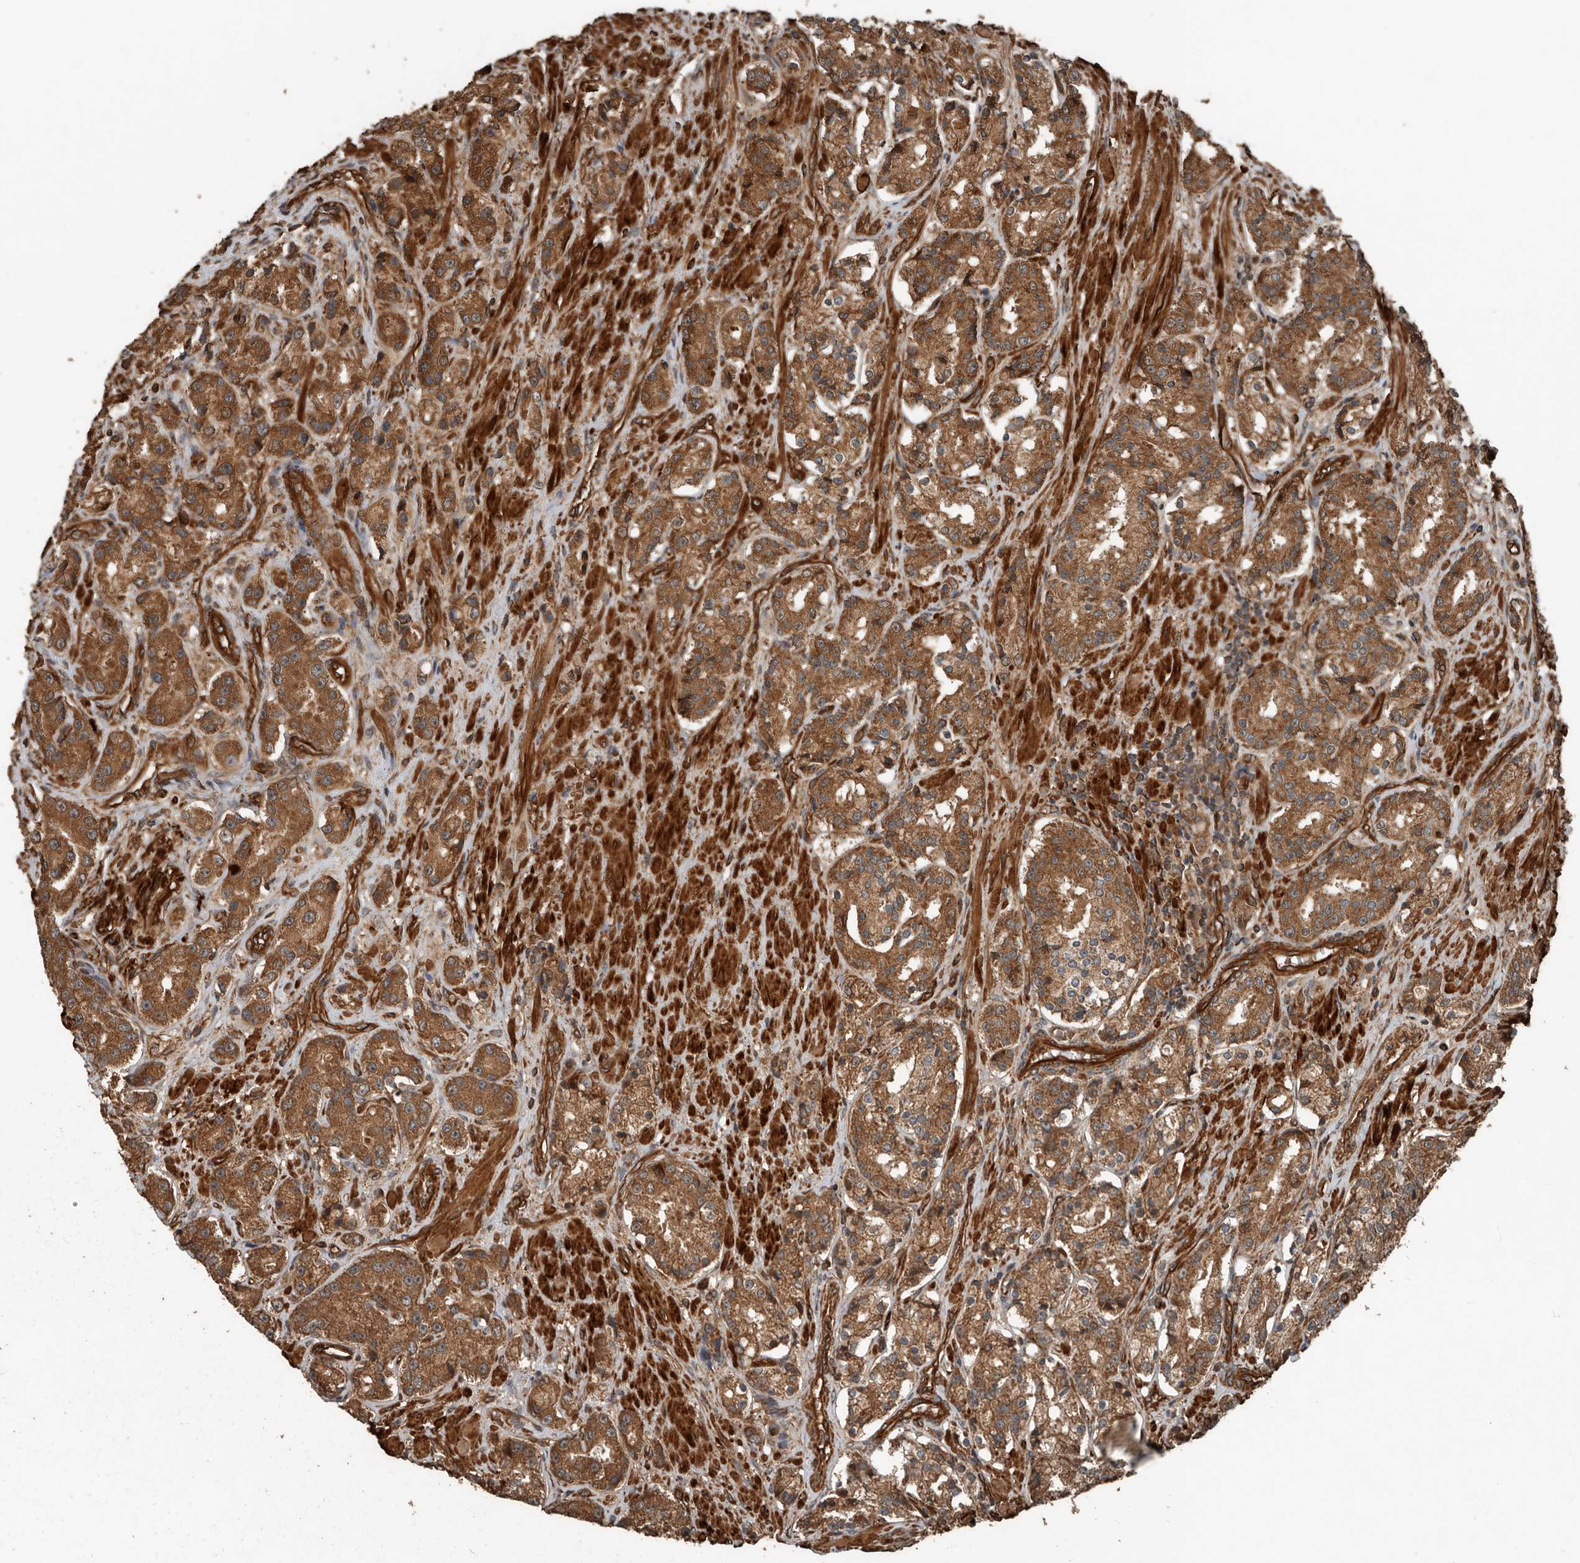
{"staining": {"intensity": "moderate", "quantity": ">75%", "location": "cytoplasmic/membranous"}, "tissue": "prostate cancer", "cell_type": "Tumor cells", "image_type": "cancer", "snomed": [{"axis": "morphology", "description": "Adenocarcinoma, High grade"}, {"axis": "topography", "description": "Prostate"}], "caption": "Adenocarcinoma (high-grade) (prostate) was stained to show a protein in brown. There is medium levels of moderate cytoplasmic/membranous expression in about >75% of tumor cells.", "gene": "YOD1", "patient": {"sex": "male", "age": 60}}